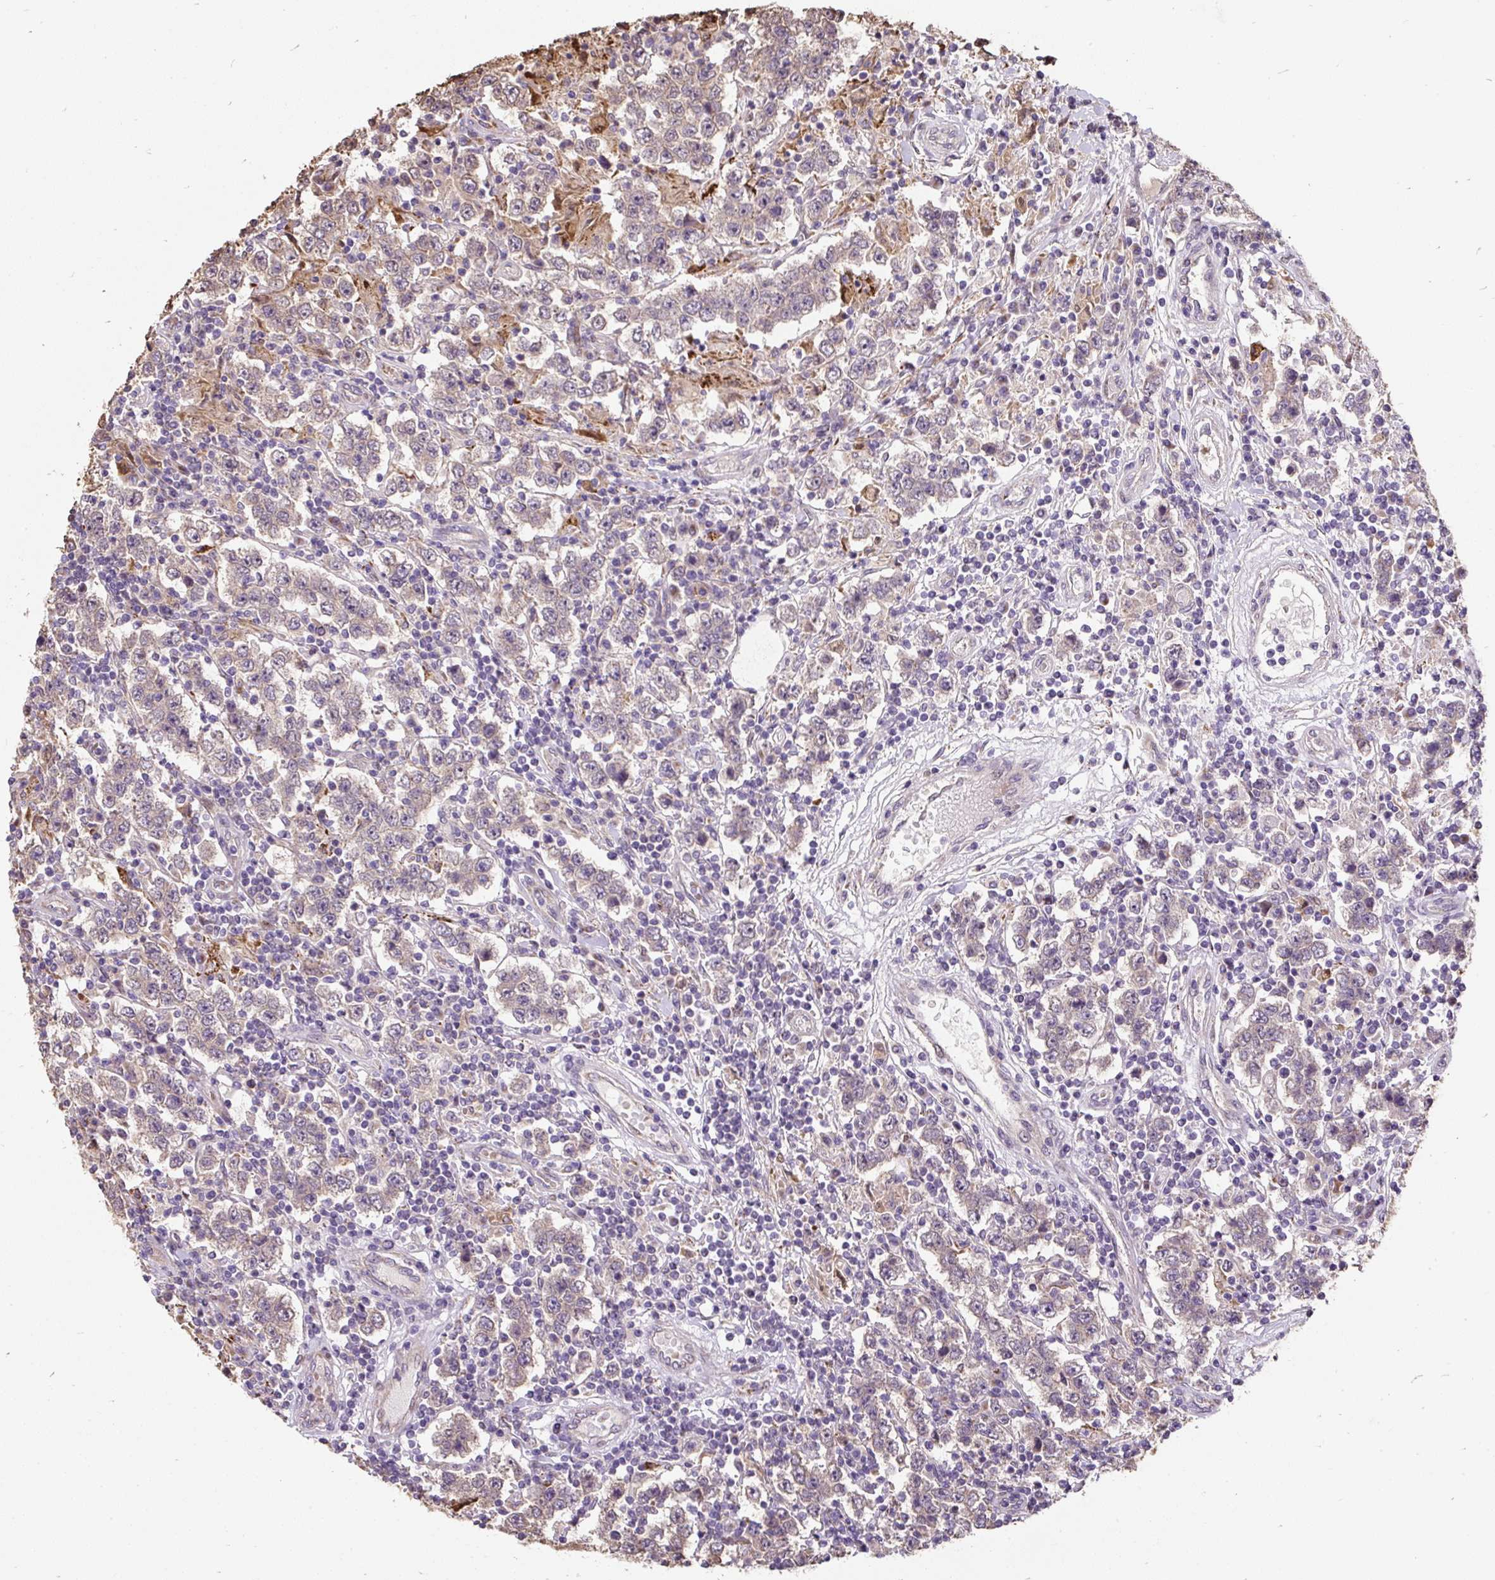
{"staining": {"intensity": "weak", "quantity": "<25%", "location": "cytoplasmic/membranous"}, "tissue": "testis cancer", "cell_type": "Tumor cells", "image_type": "cancer", "snomed": [{"axis": "morphology", "description": "Normal tissue, NOS"}, {"axis": "morphology", "description": "Urothelial carcinoma, High grade"}, {"axis": "morphology", "description": "Seminoma, NOS"}, {"axis": "morphology", "description": "Carcinoma, Embryonal, NOS"}, {"axis": "topography", "description": "Urinary bladder"}, {"axis": "topography", "description": "Testis"}], "caption": "Immunohistochemical staining of testis embryonal carcinoma demonstrates no significant staining in tumor cells. Nuclei are stained in blue.", "gene": "PUS7L", "patient": {"sex": "male", "age": 41}}